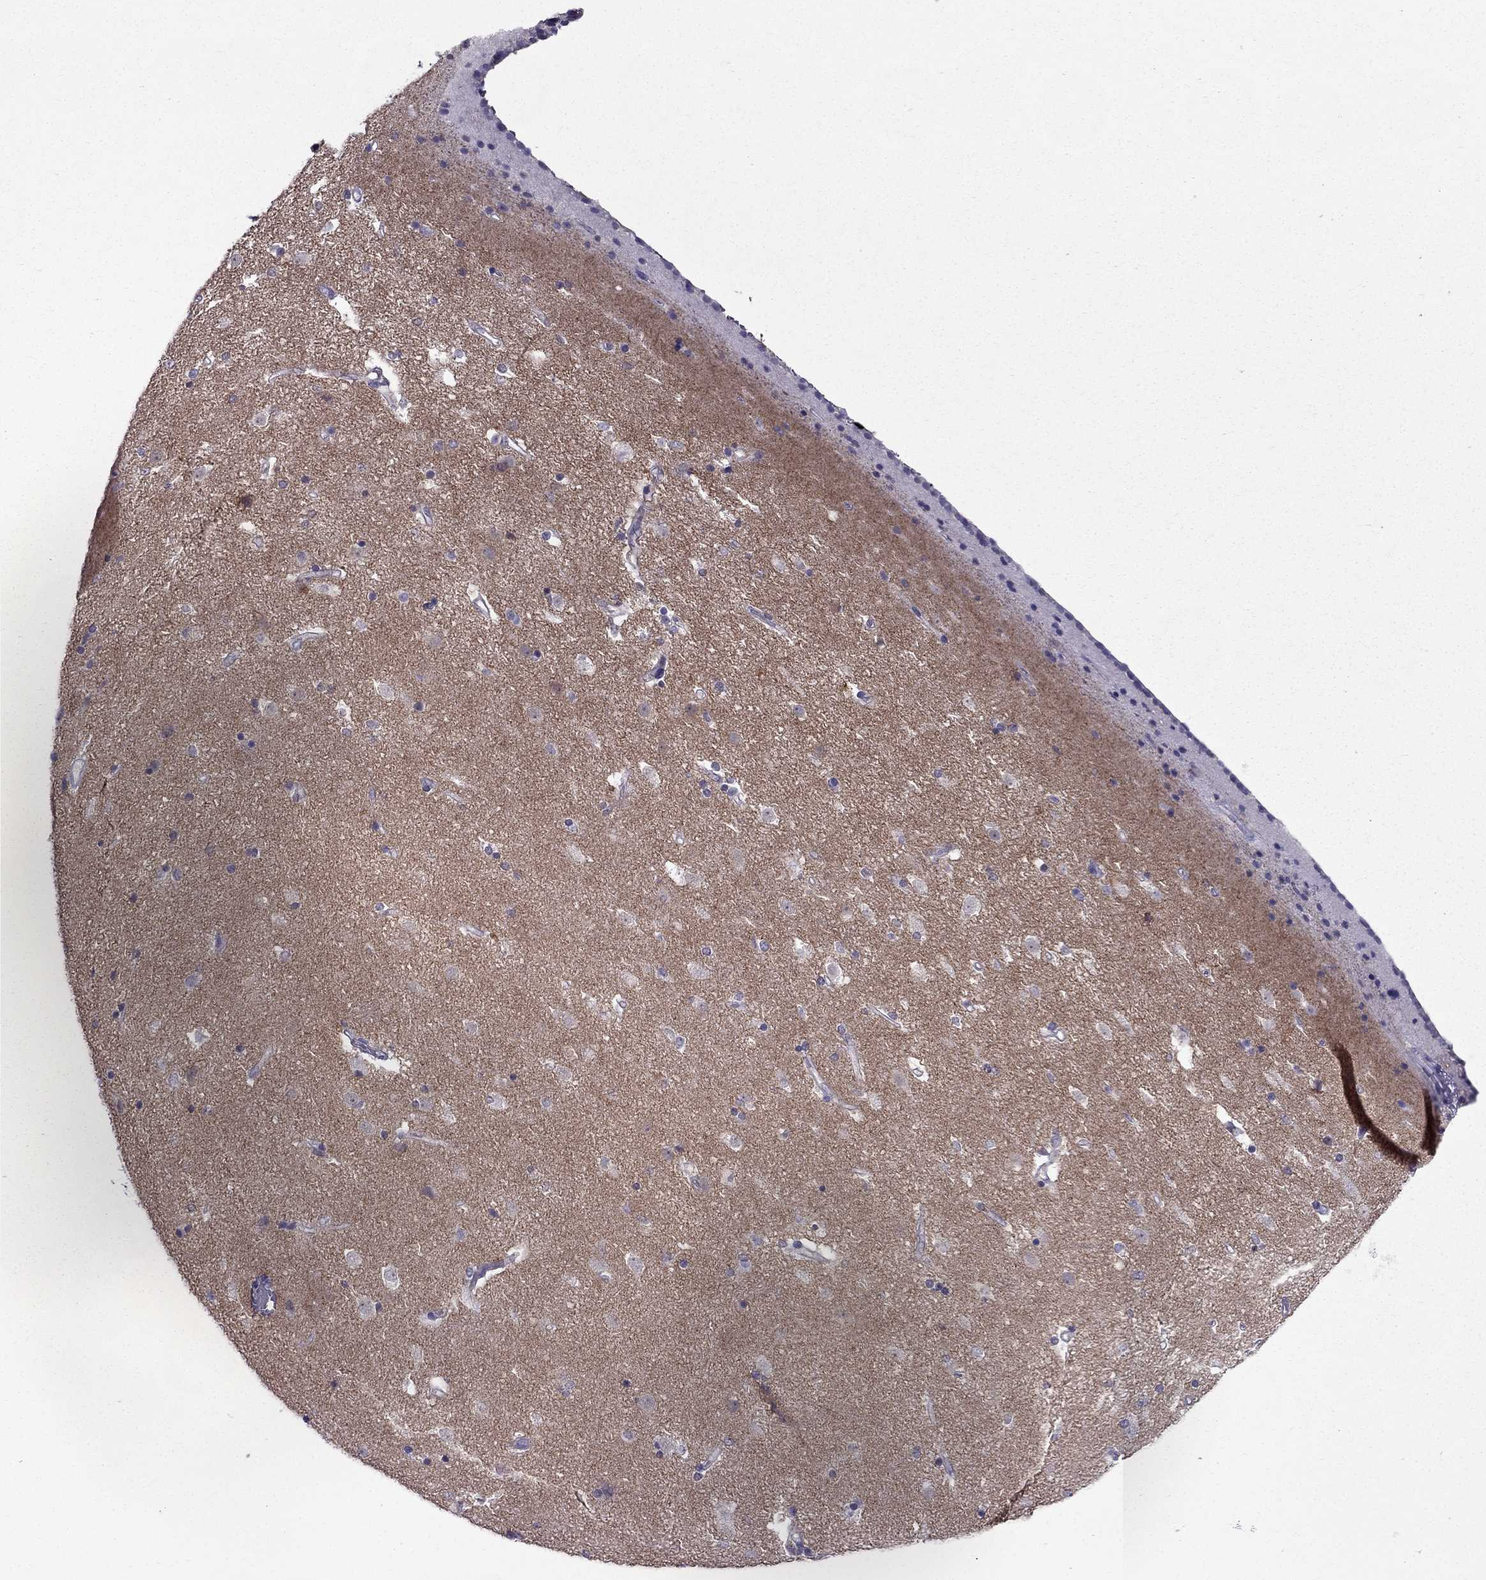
{"staining": {"intensity": "negative", "quantity": "none", "location": "none"}, "tissue": "caudate", "cell_type": "Glial cells", "image_type": "normal", "snomed": [{"axis": "morphology", "description": "Normal tissue, NOS"}, {"axis": "topography", "description": "Lateral ventricle wall"}], "caption": "There is no significant expression in glial cells of caudate. (DAB (3,3'-diaminobenzidine) IHC, high magnification).", "gene": "AAK1", "patient": {"sex": "female", "age": 71}}